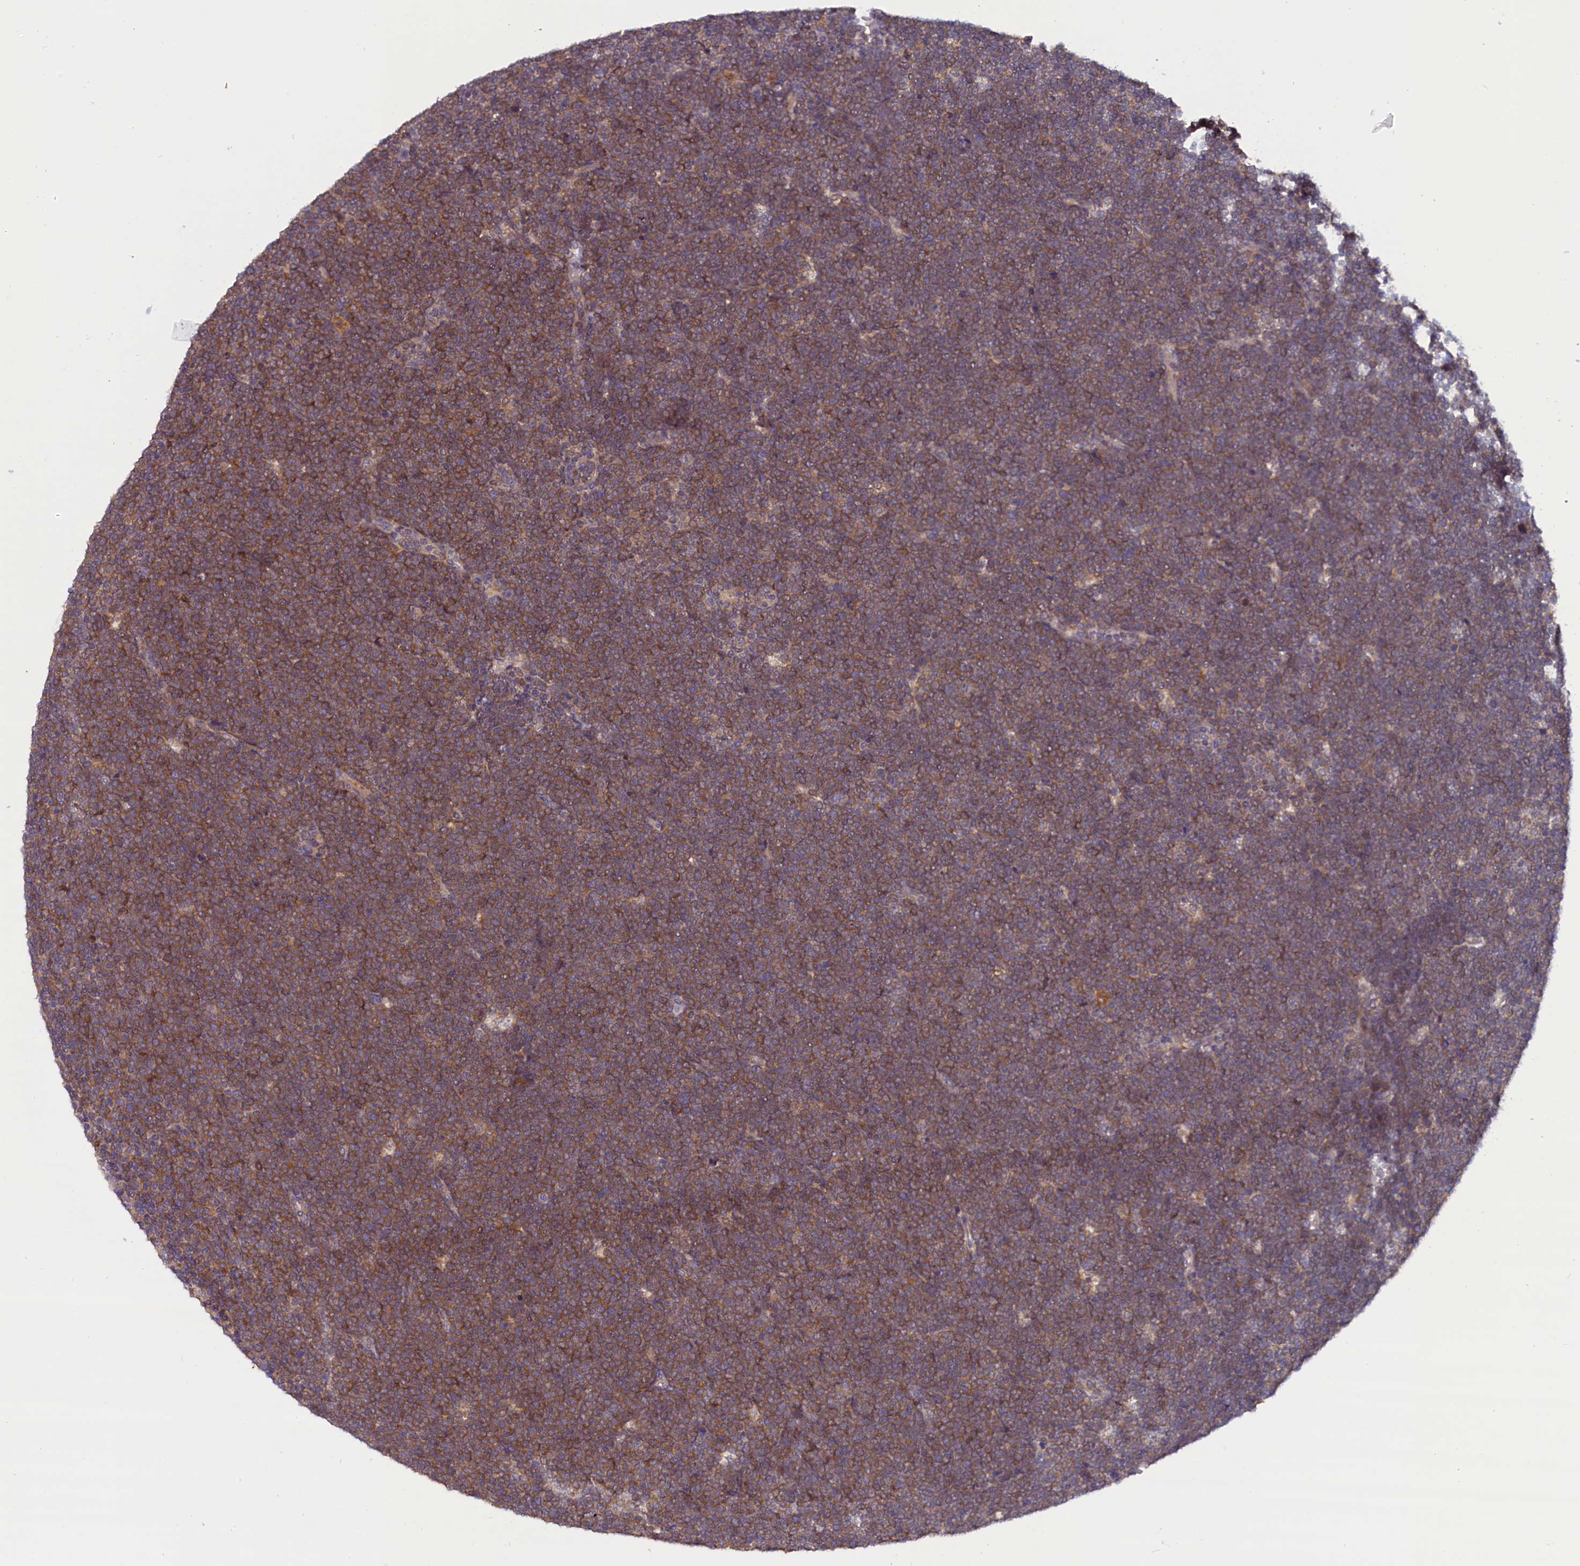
{"staining": {"intensity": "moderate", "quantity": ">75%", "location": "cytoplasmic/membranous"}, "tissue": "lymphoma", "cell_type": "Tumor cells", "image_type": "cancer", "snomed": [{"axis": "morphology", "description": "Malignant lymphoma, non-Hodgkin's type, High grade"}, {"axis": "topography", "description": "Lymph node"}], "caption": "High-magnification brightfield microscopy of malignant lymphoma, non-Hodgkin's type (high-grade) stained with DAB (brown) and counterstained with hematoxylin (blue). tumor cells exhibit moderate cytoplasmic/membranous expression is appreciated in approximately>75% of cells.", "gene": "TBCB", "patient": {"sex": "male", "age": 13}}